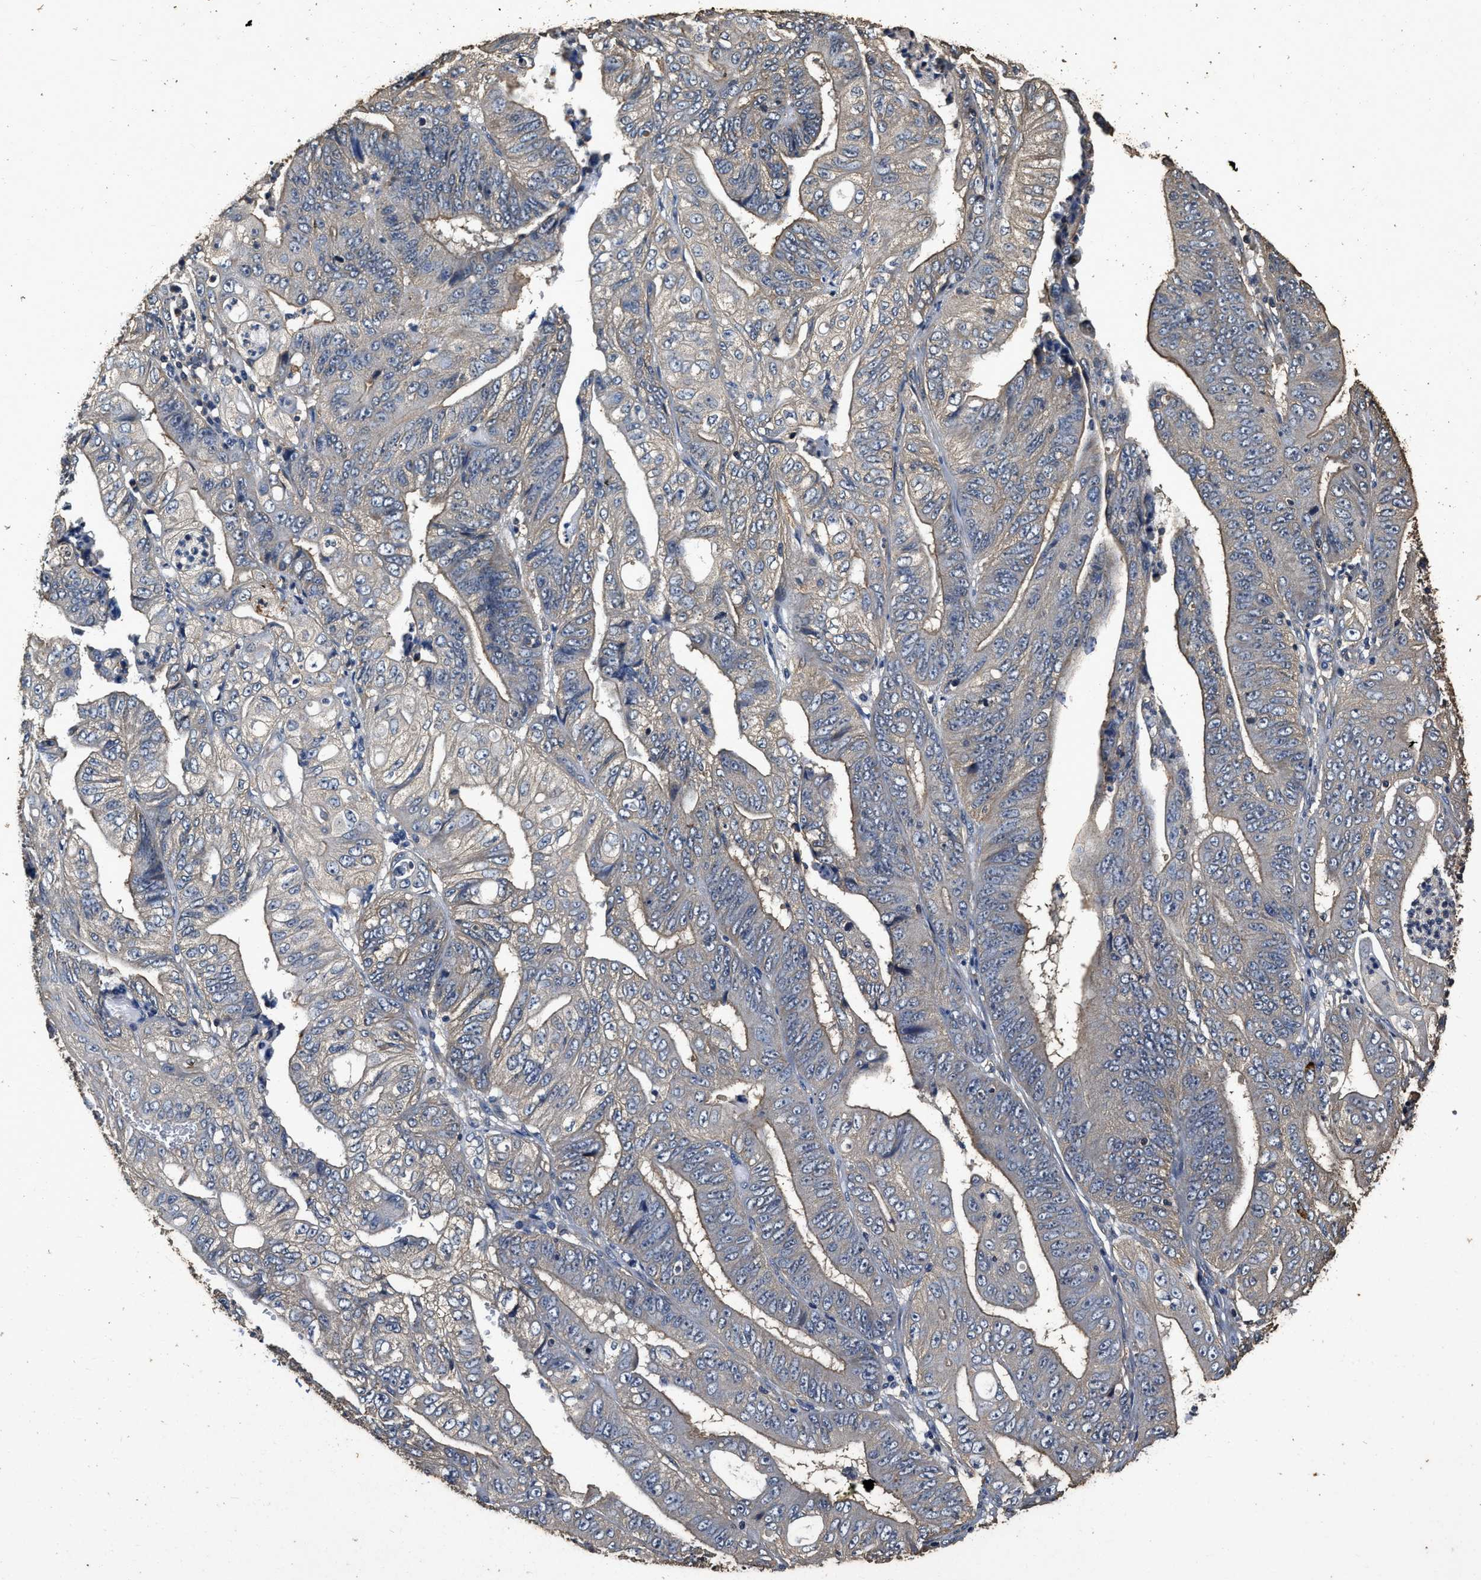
{"staining": {"intensity": "weak", "quantity": "<25%", "location": "cytoplasmic/membranous"}, "tissue": "stomach cancer", "cell_type": "Tumor cells", "image_type": "cancer", "snomed": [{"axis": "morphology", "description": "Adenocarcinoma, NOS"}, {"axis": "topography", "description": "Stomach"}], "caption": "An immunohistochemistry (IHC) micrograph of stomach cancer is shown. There is no staining in tumor cells of stomach cancer.", "gene": "MIB1", "patient": {"sex": "female", "age": 73}}